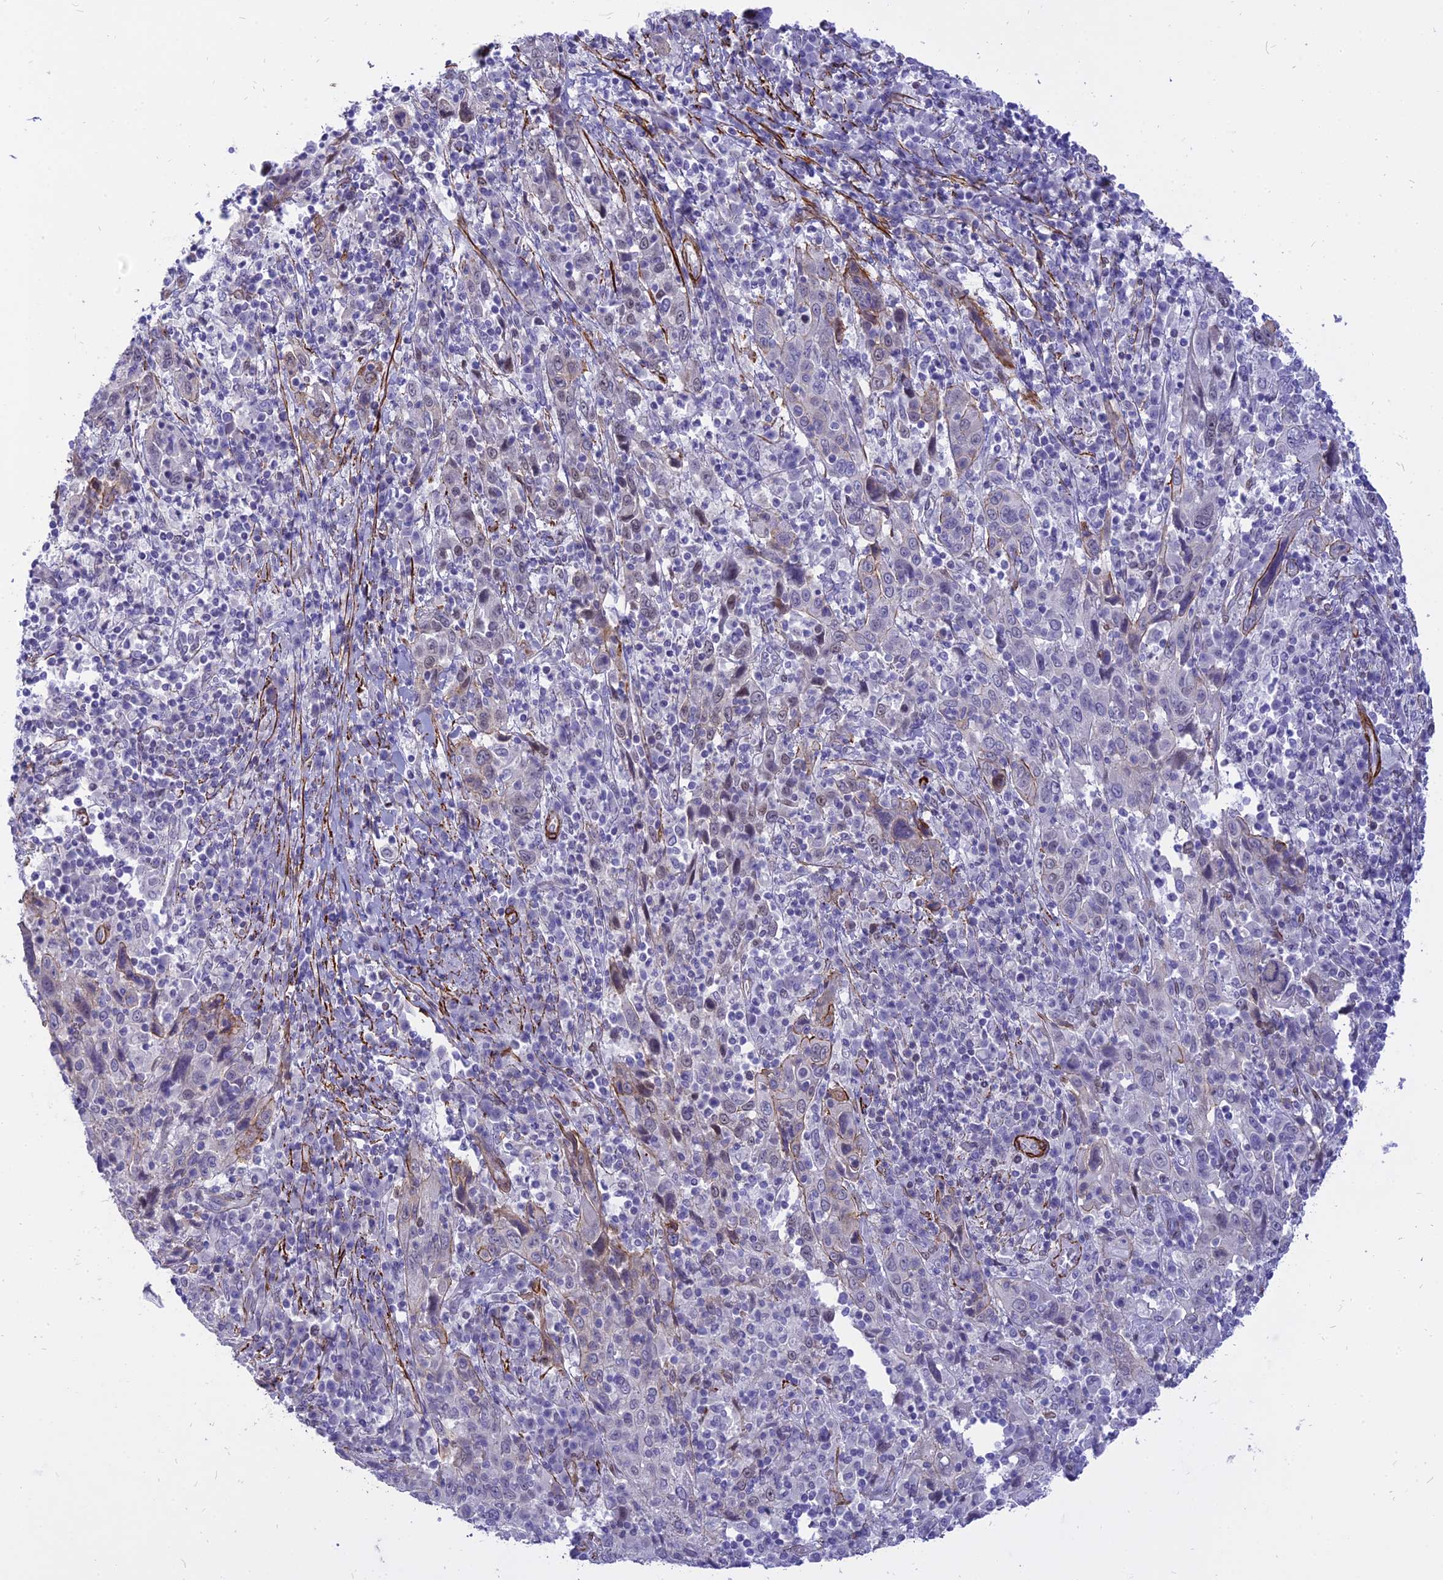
{"staining": {"intensity": "negative", "quantity": "none", "location": "none"}, "tissue": "cervical cancer", "cell_type": "Tumor cells", "image_type": "cancer", "snomed": [{"axis": "morphology", "description": "Squamous cell carcinoma, NOS"}, {"axis": "topography", "description": "Cervix"}], "caption": "Human cervical squamous cell carcinoma stained for a protein using immunohistochemistry shows no positivity in tumor cells.", "gene": "CENPV", "patient": {"sex": "female", "age": 46}}